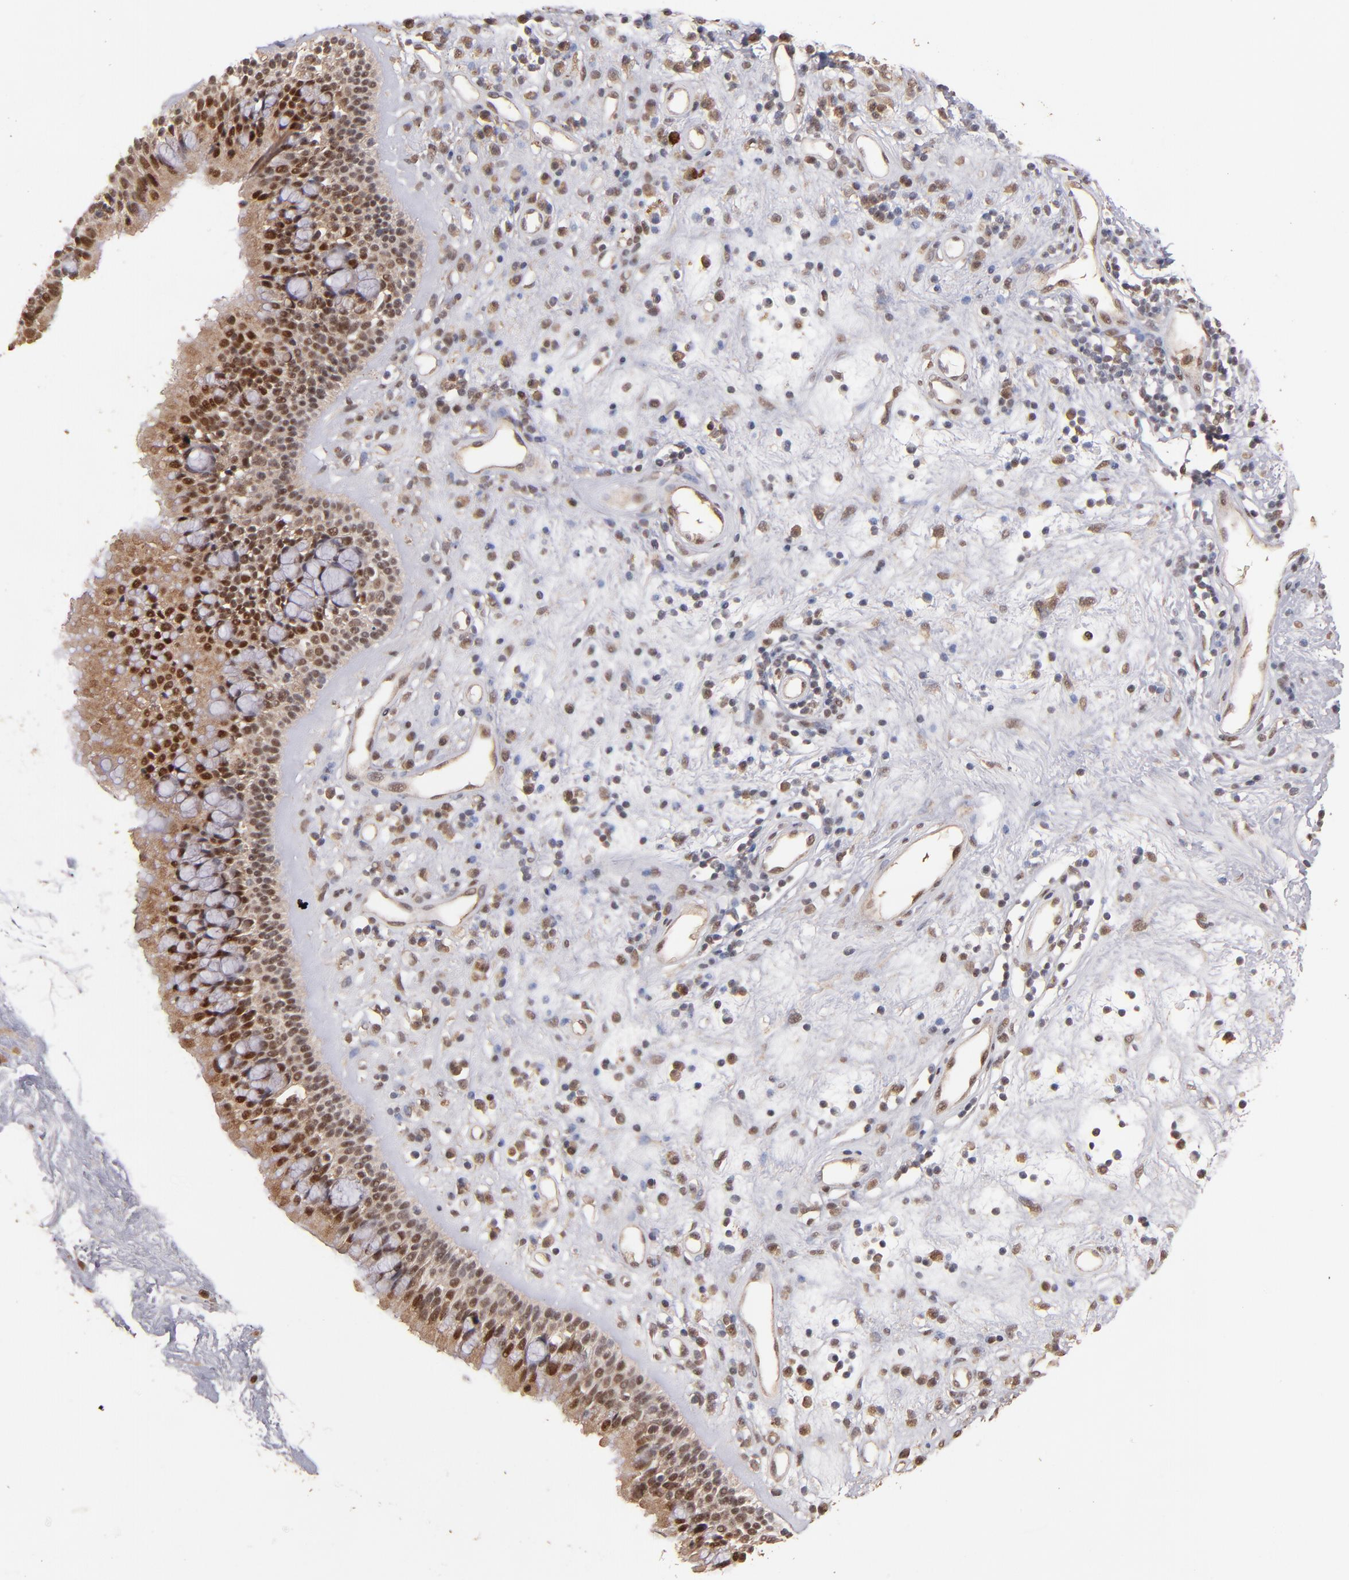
{"staining": {"intensity": "moderate", "quantity": ">75%", "location": "cytoplasmic/membranous,nuclear"}, "tissue": "nasopharynx", "cell_type": "Respiratory epithelial cells", "image_type": "normal", "snomed": [{"axis": "morphology", "description": "Normal tissue, NOS"}, {"axis": "morphology", "description": "Inflammation, NOS"}, {"axis": "topography", "description": "Nasopharynx"}], "caption": "Protein analysis of unremarkable nasopharynx demonstrates moderate cytoplasmic/membranous,nuclear staining in about >75% of respiratory epithelial cells. (DAB (3,3'-diaminobenzidine) IHC, brown staining for protein, blue staining for nuclei).", "gene": "EAPP", "patient": {"sex": "male", "age": 48}}